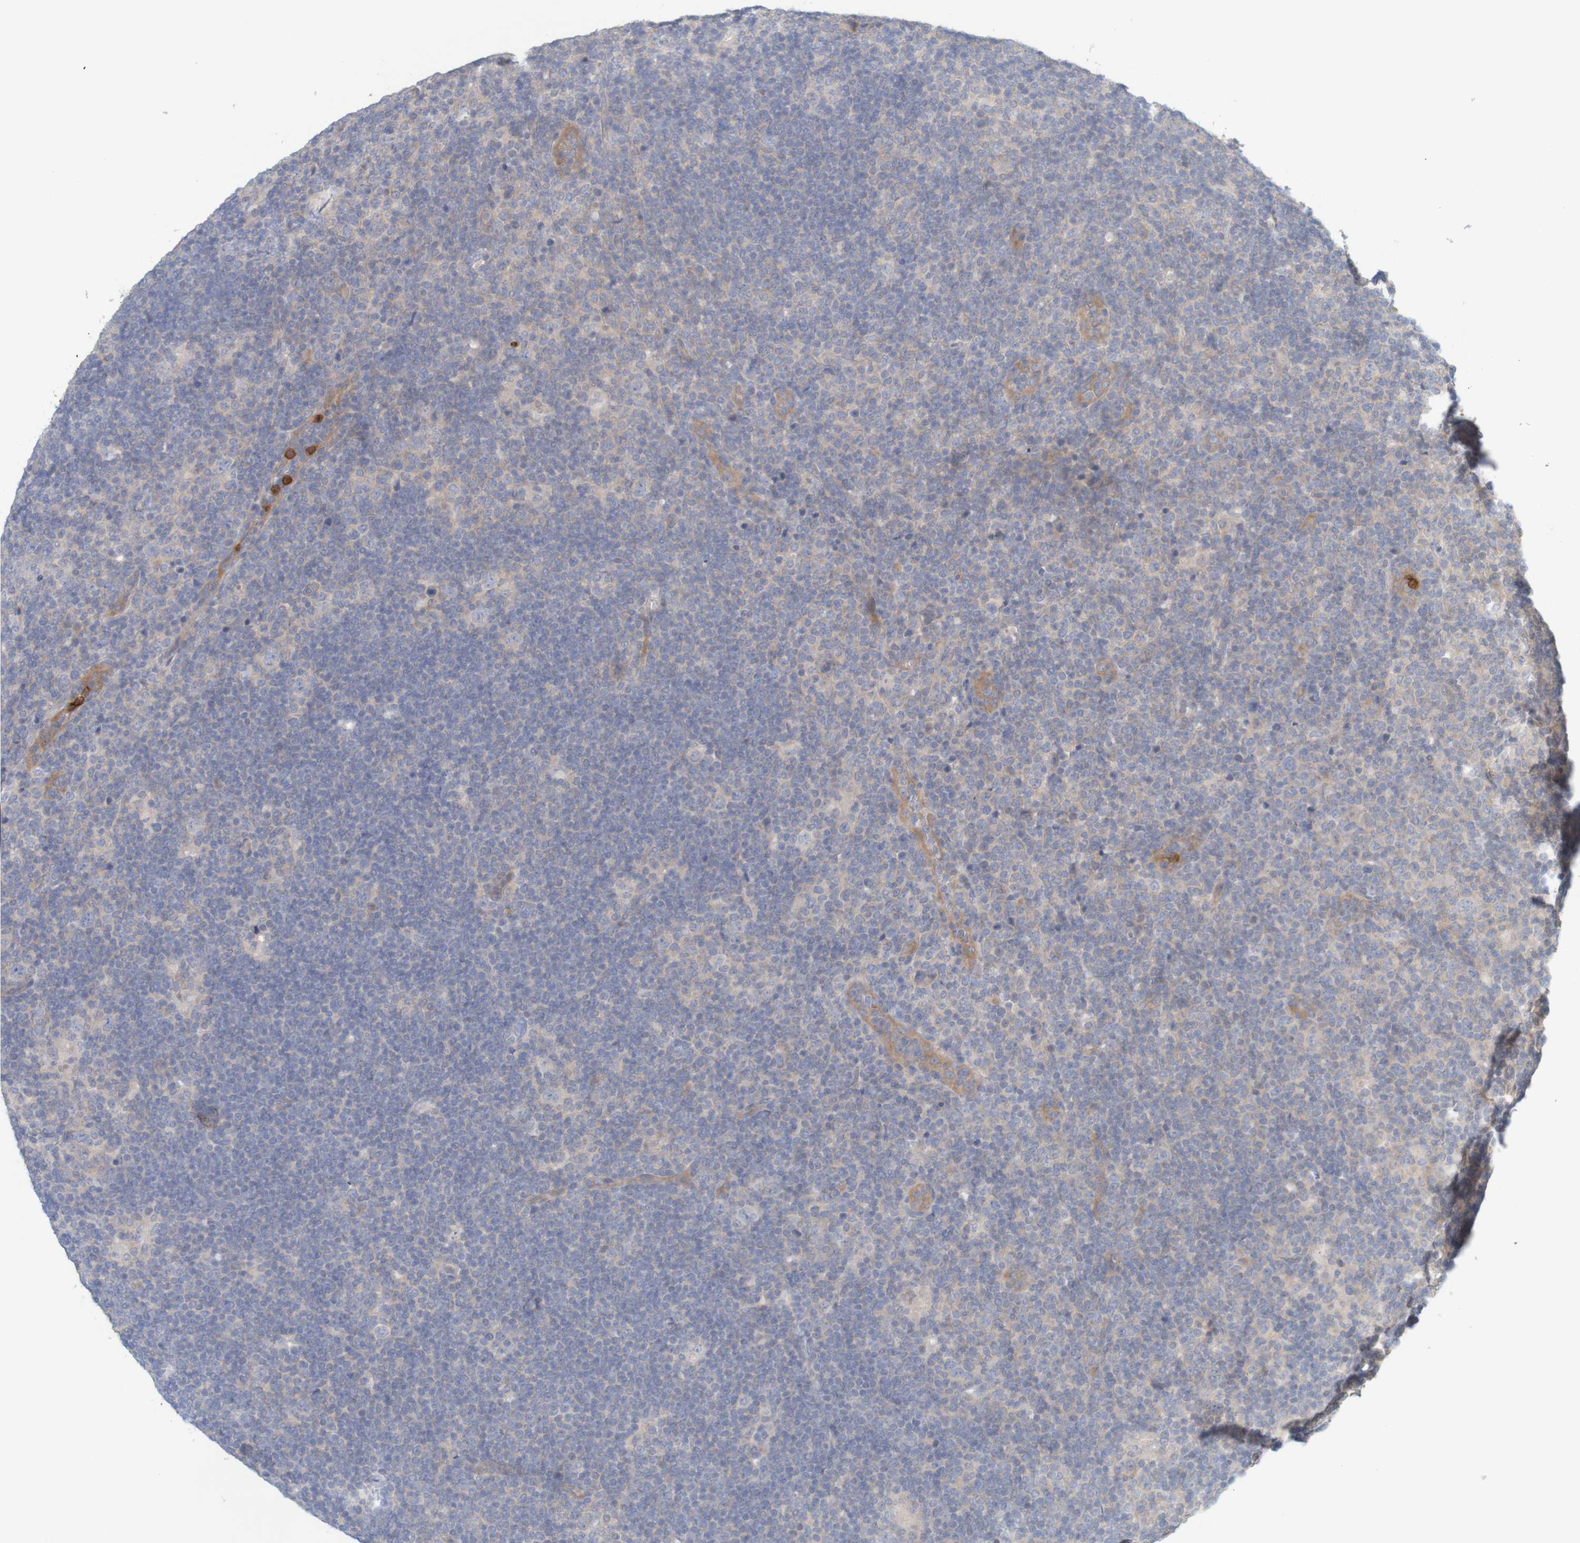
{"staining": {"intensity": "negative", "quantity": "none", "location": "none"}, "tissue": "lymphoma", "cell_type": "Tumor cells", "image_type": "cancer", "snomed": [{"axis": "morphology", "description": "Hodgkin's disease, NOS"}, {"axis": "topography", "description": "Lymph node"}], "caption": "IHC micrograph of neoplastic tissue: Hodgkin's disease stained with DAB demonstrates no significant protein expression in tumor cells.", "gene": "KRT23", "patient": {"sex": "female", "age": 57}}